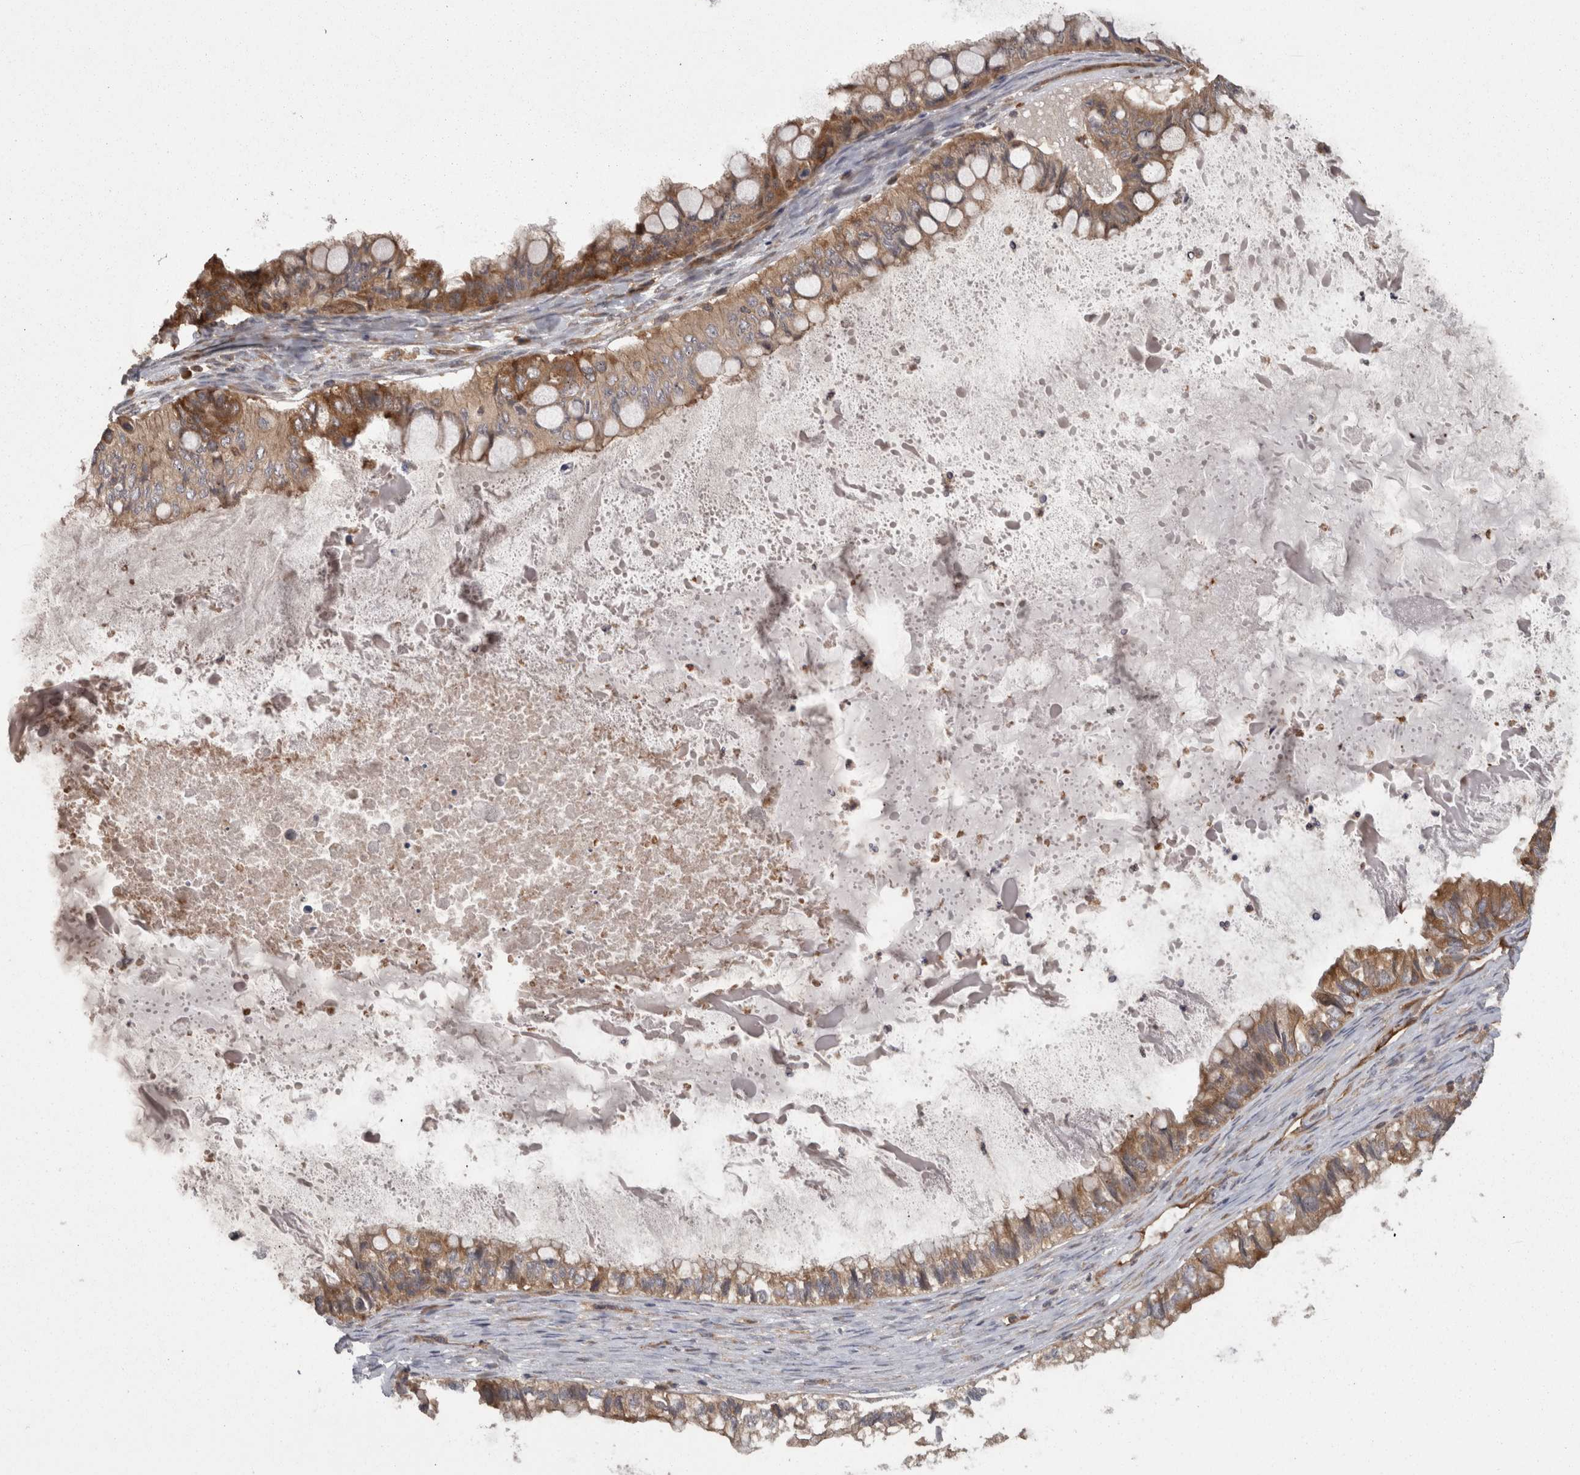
{"staining": {"intensity": "moderate", "quantity": ">75%", "location": "cytoplasmic/membranous"}, "tissue": "ovarian cancer", "cell_type": "Tumor cells", "image_type": "cancer", "snomed": [{"axis": "morphology", "description": "Cystadenocarcinoma, mucinous, NOS"}, {"axis": "topography", "description": "Ovary"}], "caption": "Mucinous cystadenocarcinoma (ovarian) stained with immunohistochemistry (IHC) exhibits moderate cytoplasmic/membranous staining in approximately >75% of tumor cells. (DAB = brown stain, brightfield microscopy at high magnification).", "gene": "SMCR8", "patient": {"sex": "female", "age": 80}}